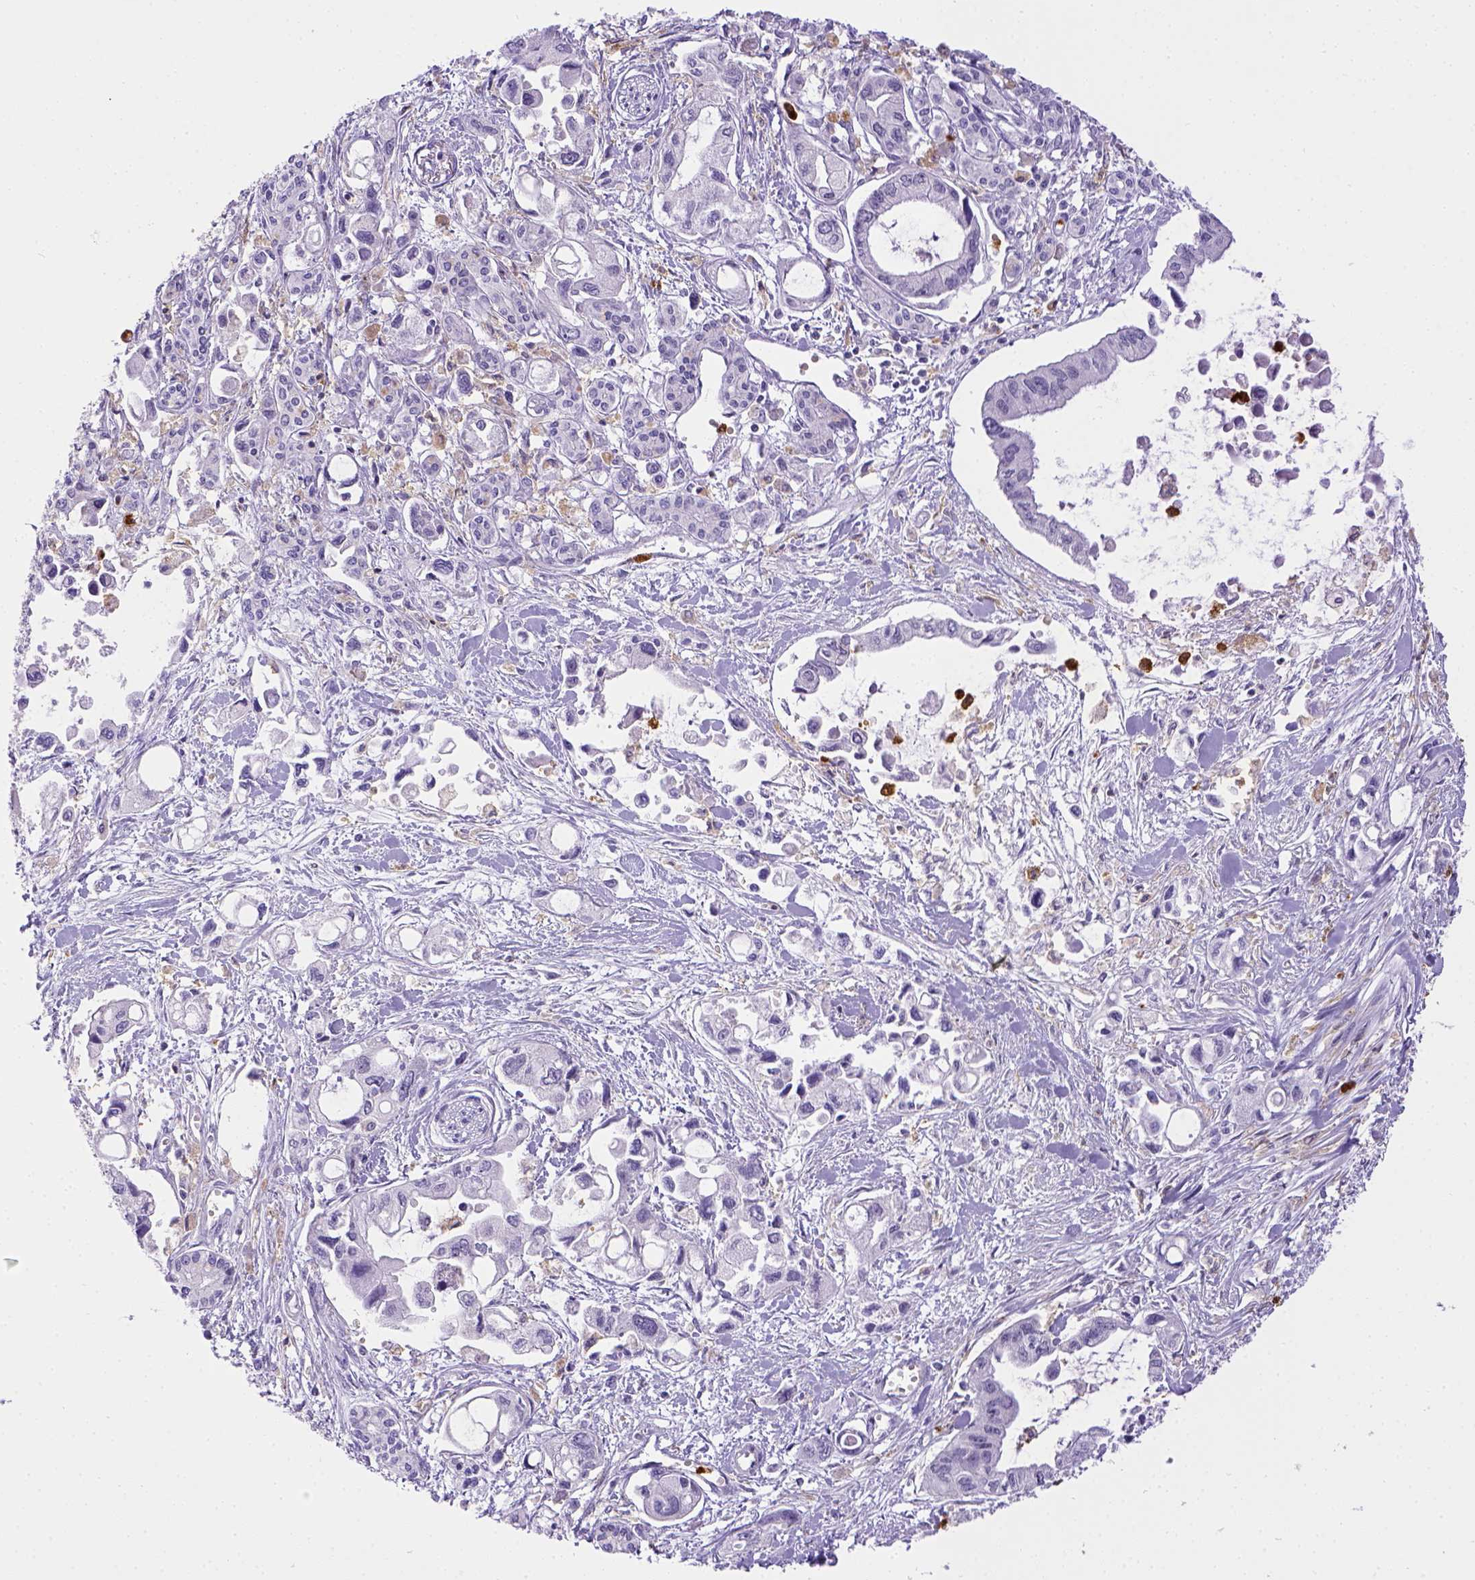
{"staining": {"intensity": "negative", "quantity": "none", "location": "none"}, "tissue": "pancreatic cancer", "cell_type": "Tumor cells", "image_type": "cancer", "snomed": [{"axis": "morphology", "description": "Adenocarcinoma, NOS"}, {"axis": "topography", "description": "Pancreas"}], "caption": "Immunohistochemistry (IHC) micrograph of neoplastic tissue: human pancreatic adenocarcinoma stained with DAB (3,3'-diaminobenzidine) reveals no significant protein expression in tumor cells.", "gene": "ITGAM", "patient": {"sex": "female", "age": 61}}